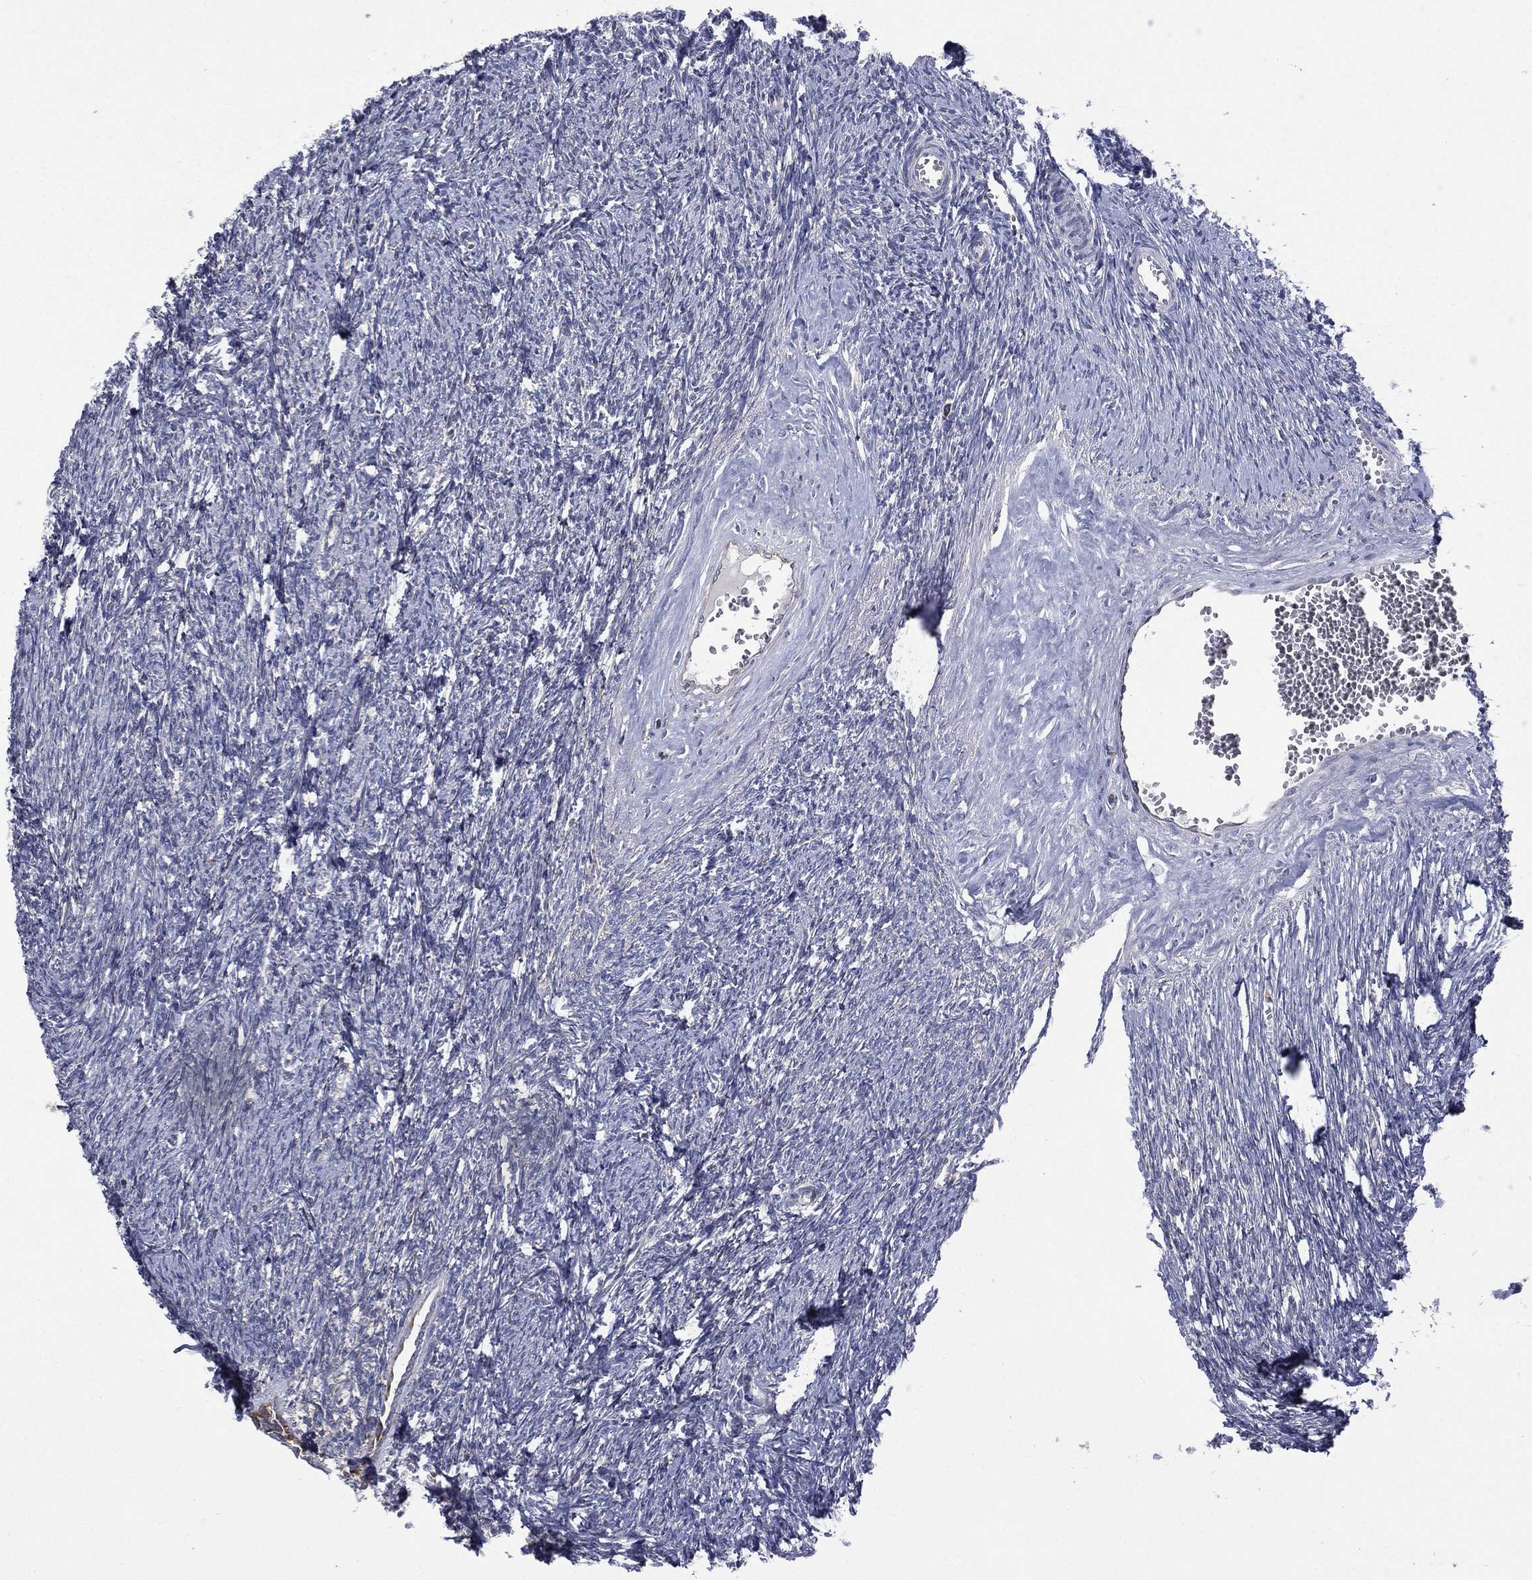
{"staining": {"intensity": "negative", "quantity": "none", "location": "none"}, "tissue": "ovary", "cell_type": "Follicle cells", "image_type": "normal", "snomed": [{"axis": "morphology", "description": "Normal tissue, NOS"}, {"axis": "topography", "description": "Fallopian tube"}, {"axis": "topography", "description": "Ovary"}], "caption": "Immunohistochemistry (IHC) micrograph of normal ovary: human ovary stained with DAB exhibits no significant protein staining in follicle cells. (DAB immunohistochemistry (IHC) visualized using brightfield microscopy, high magnification).", "gene": "C20orf96", "patient": {"sex": "female", "age": 33}}